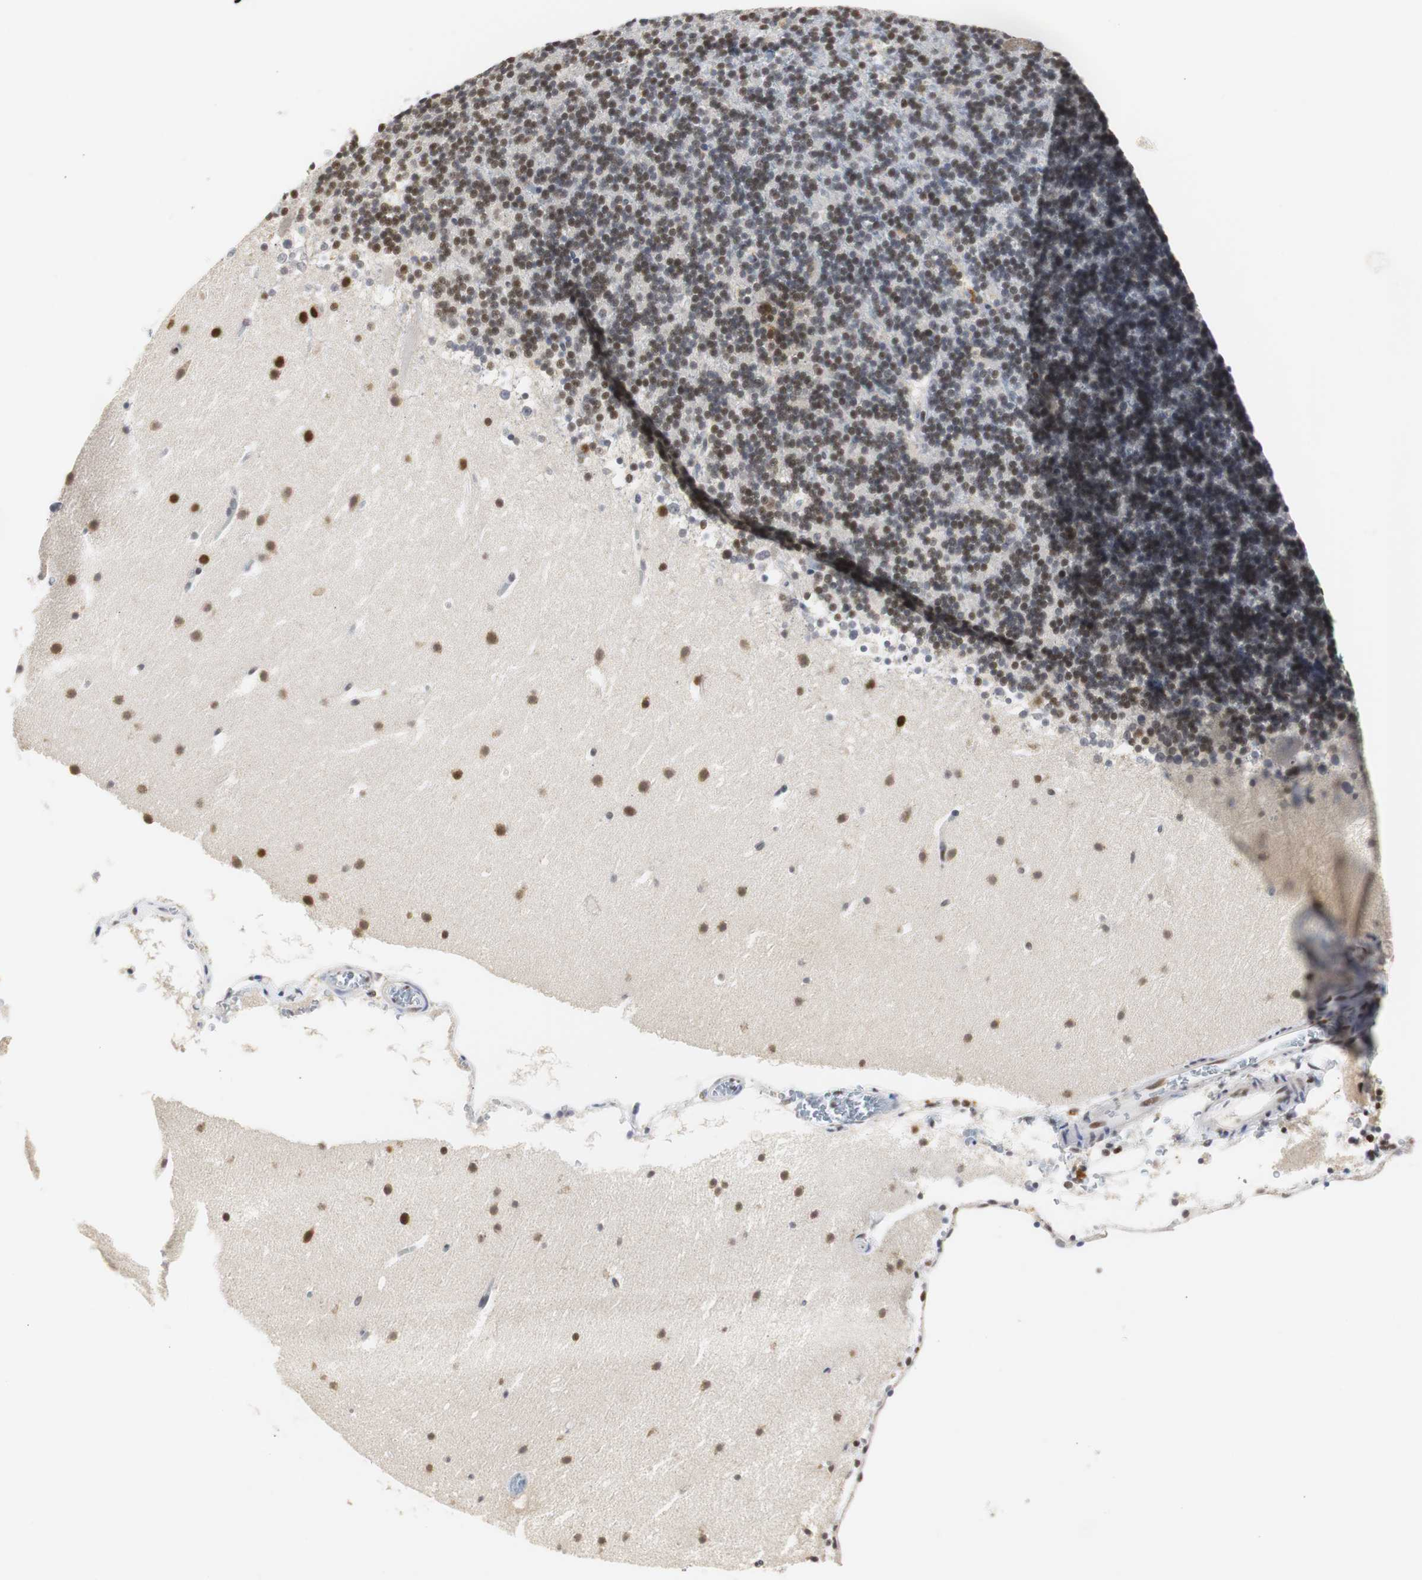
{"staining": {"intensity": "strong", "quantity": ">75%", "location": "nuclear"}, "tissue": "cerebellum", "cell_type": "Cells in granular layer", "image_type": "normal", "snomed": [{"axis": "morphology", "description": "Normal tissue, NOS"}, {"axis": "topography", "description": "Cerebellum"}], "caption": "DAB (3,3'-diaminobenzidine) immunohistochemical staining of benign human cerebellum displays strong nuclear protein expression in about >75% of cells in granular layer.", "gene": "ZFC3H1", "patient": {"sex": "male", "age": 45}}